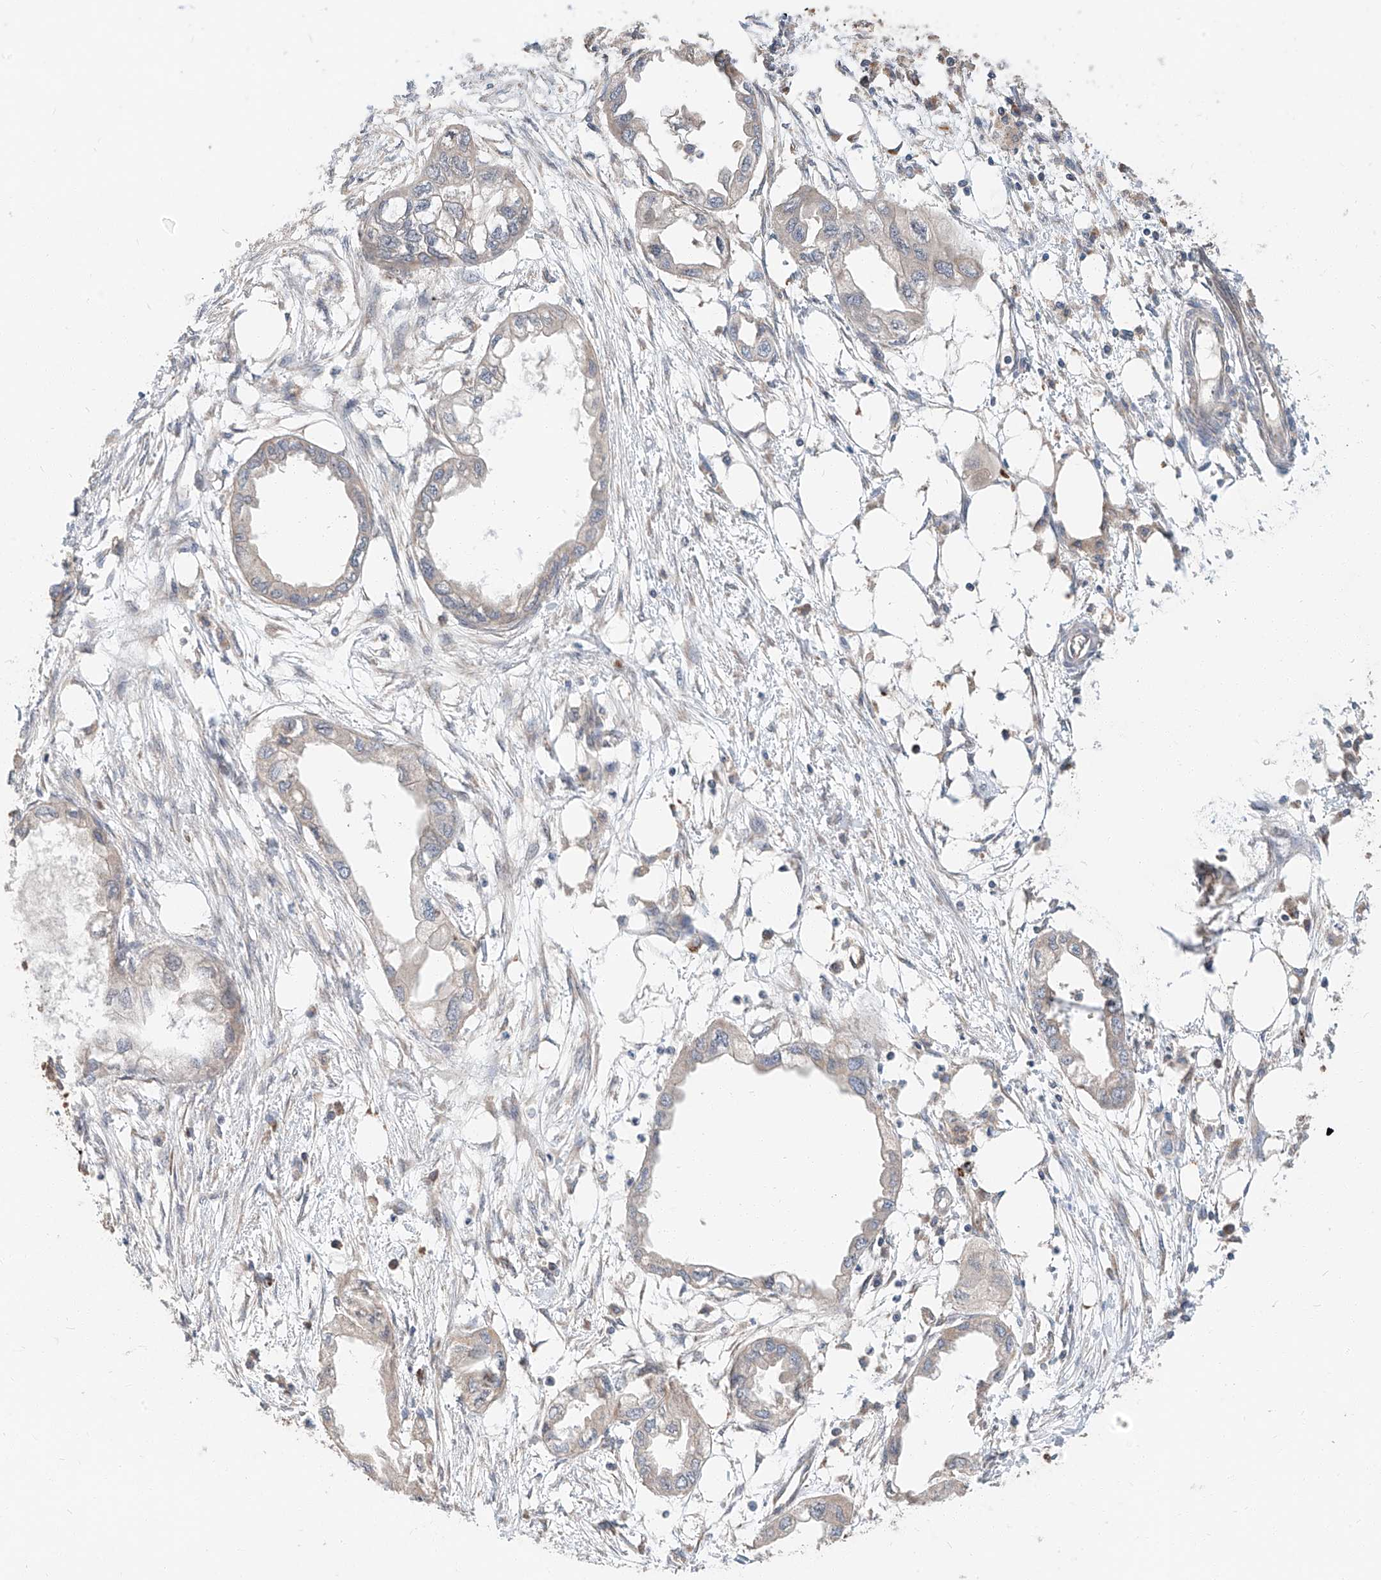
{"staining": {"intensity": "negative", "quantity": "none", "location": "none"}, "tissue": "endometrial cancer", "cell_type": "Tumor cells", "image_type": "cancer", "snomed": [{"axis": "morphology", "description": "Adenocarcinoma, NOS"}, {"axis": "morphology", "description": "Adenocarcinoma, metastatic, NOS"}, {"axis": "topography", "description": "Adipose tissue"}, {"axis": "topography", "description": "Endometrium"}], "caption": "High power microscopy histopathology image of an immunohistochemistry (IHC) photomicrograph of endometrial cancer (metastatic adenocarcinoma), revealing no significant positivity in tumor cells.", "gene": "STX19", "patient": {"sex": "female", "age": 67}}